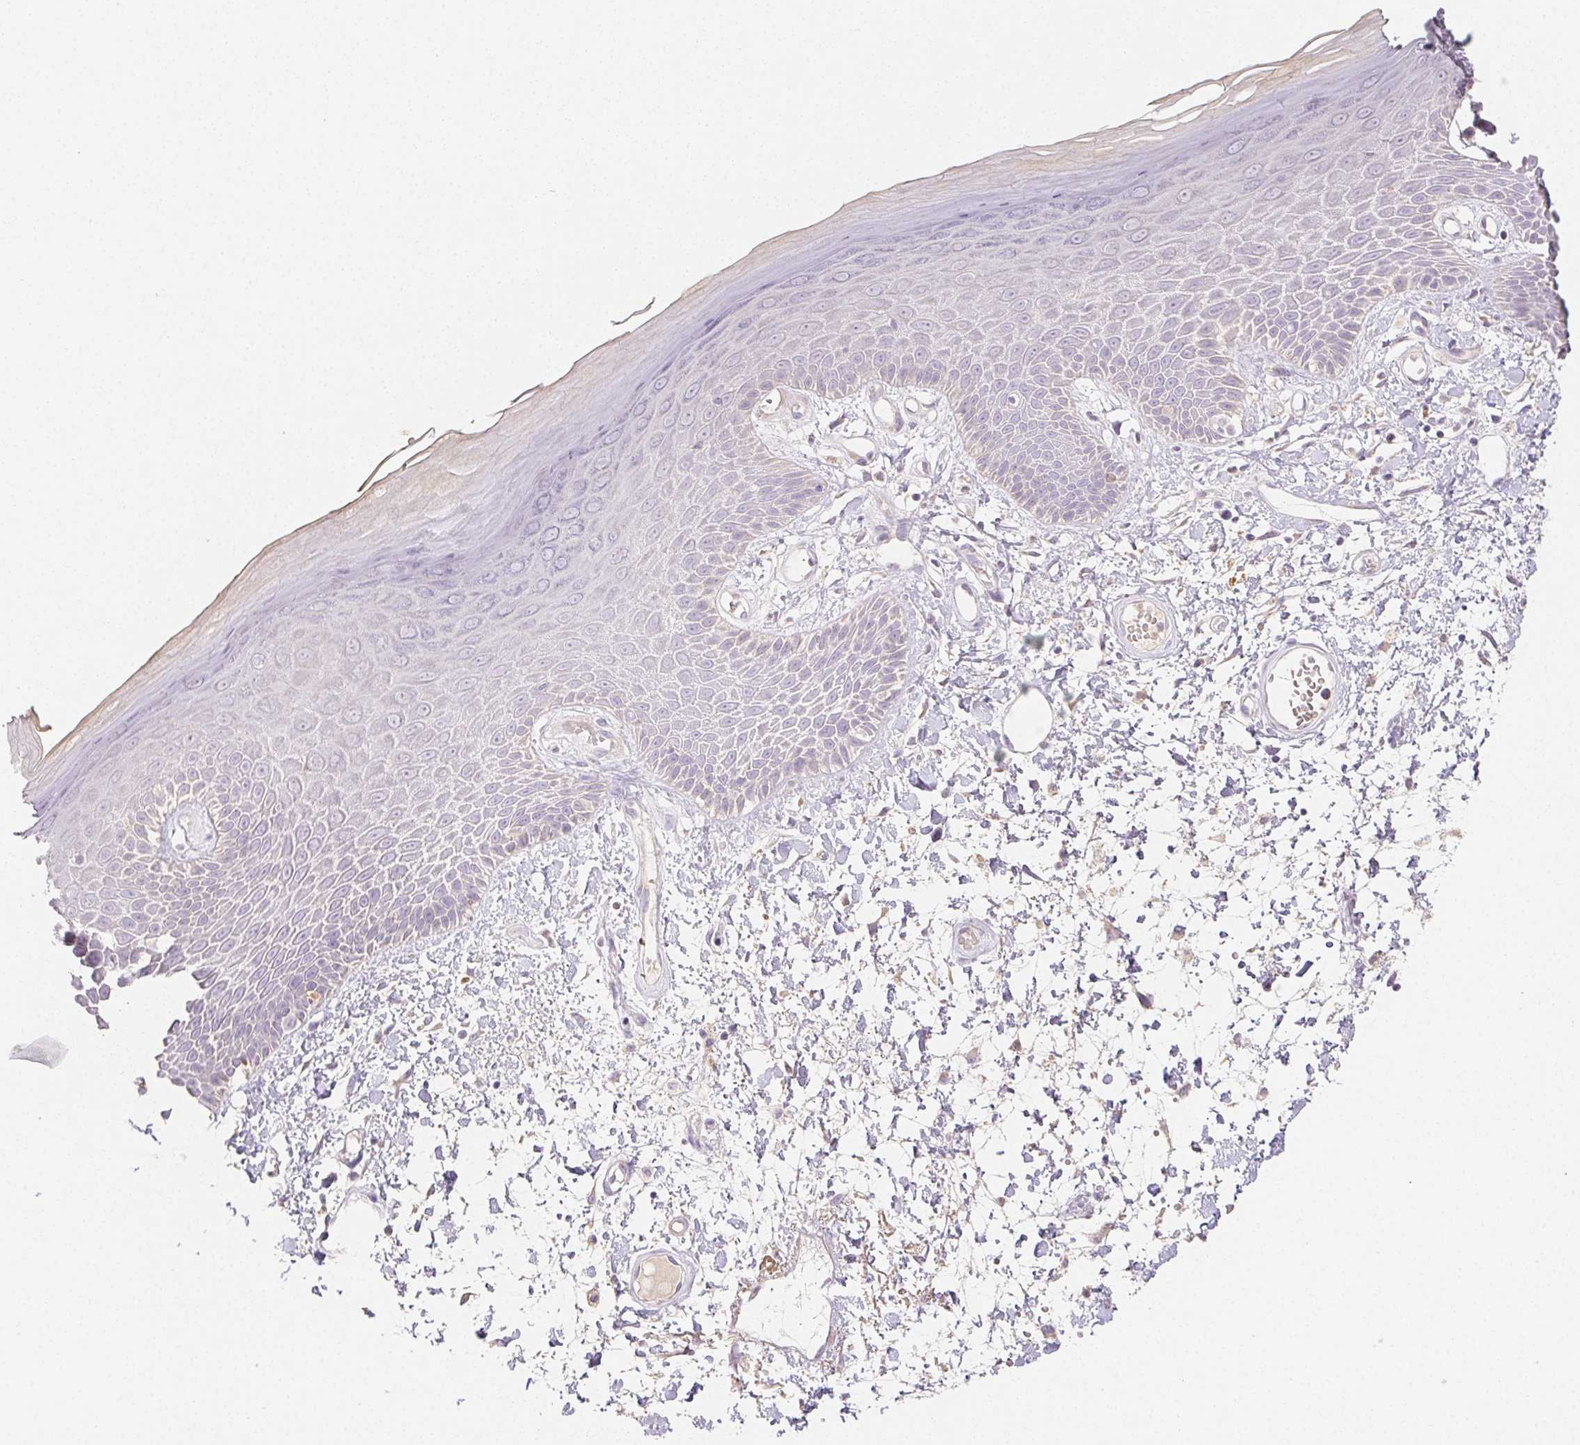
{"staining": {"intensity": "negative", "quantity": "none", "location": "none"}, "tissue": "skin", "cell_type": "Epidermal cells", "image_type": "normal", "snomed": [{"axis": "morphology", "description": "Normal tissue, NOS"}, {"axis": "topography", "description": "Anal"}, {"axis": "topography", "description": "Peripheral nerve tissue"}], "caption": "This is a histopathology image of immunohistochemistry staining of unremarkable skin, which shows no expression in epidermal cells.", "gene": "ACVR1B", "patient": {"sex": "male", "age": 78}}